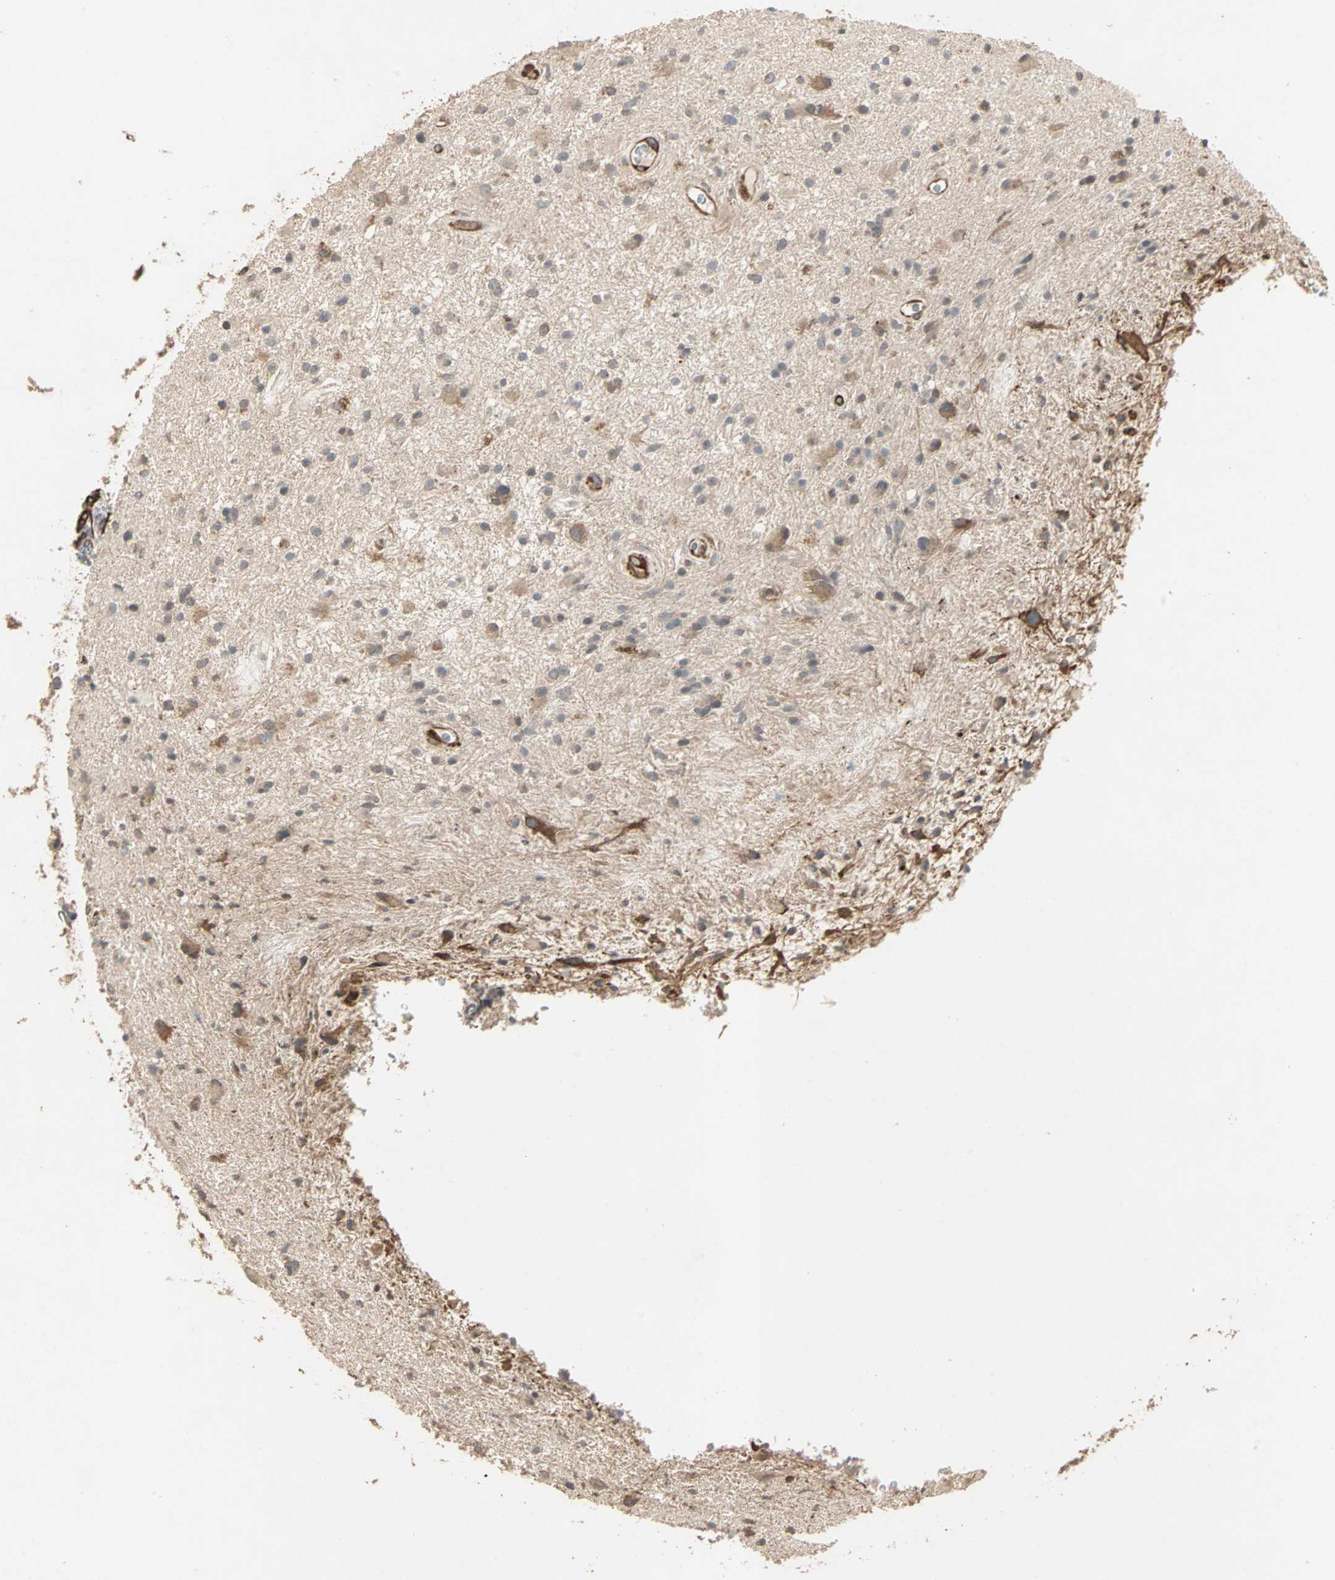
{"staining": {"intensity": "moderate", "quantity": ">75%", "location": "cytoplasmic/membranous"}, "tissue": "glioma", "cell_type": "Tumor cells", "image_type": "cancer", "snomed": [{"axis": "morphology", "description": "Glioma, malignant, High grade"}, {"axis": "topography", "description": "Brain"}], "caption": "Moderate cytoplasmic/membranous staining is seen in about >75% of tumor cells in glioma.", "gene": "TRPV4", "patient": {"sex": "male", "age": 33}}